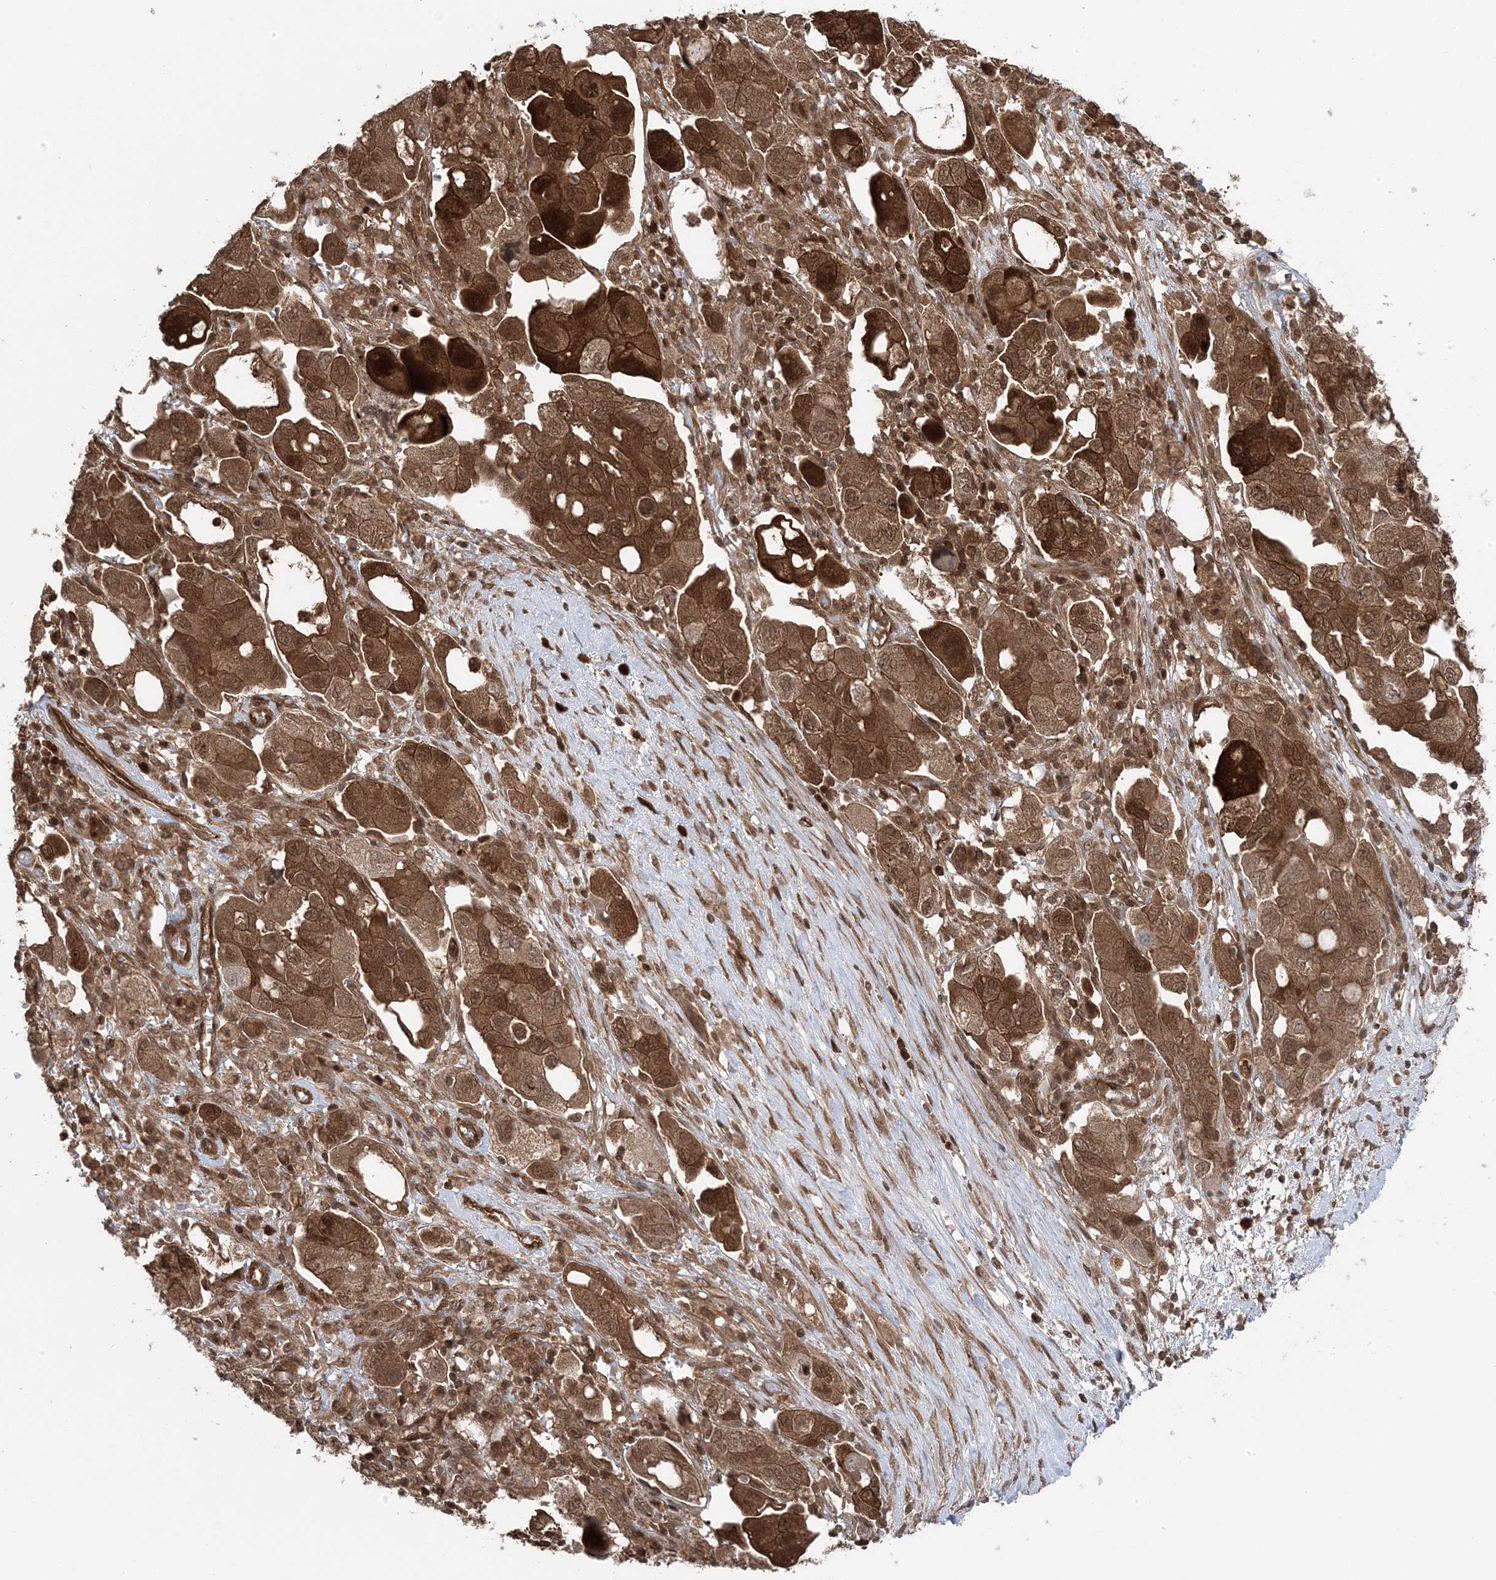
{"staining": {"intensity": "strong", "quantity": ">75%", "location": "cytoplasmic/membranous,nuclear"}, "tissue": "ovarian cancer", "cell_type": "Tumor cells", "image_type": "cancer", "snomed": [{"axis": "morphology", "description": "Carcinoma, NOS"}, {"axis": "morphology", "description": "Cystadenocarcinoma, serous, NOS"}, {"axis": "topography", "description": "Ovary"}], "caption": "Serous cystadenocarcinoma (ovarian) stained with DAB IHC demonstrates high levels of strong cytoplasmic/membranous and nuclear staining in about >75% of tumor cells. (DAB = brown stain, brightfield microscopy at high magnification).", "gene": "MAPK1IP1L", "patient": {"sex": "female", "age": 69}}